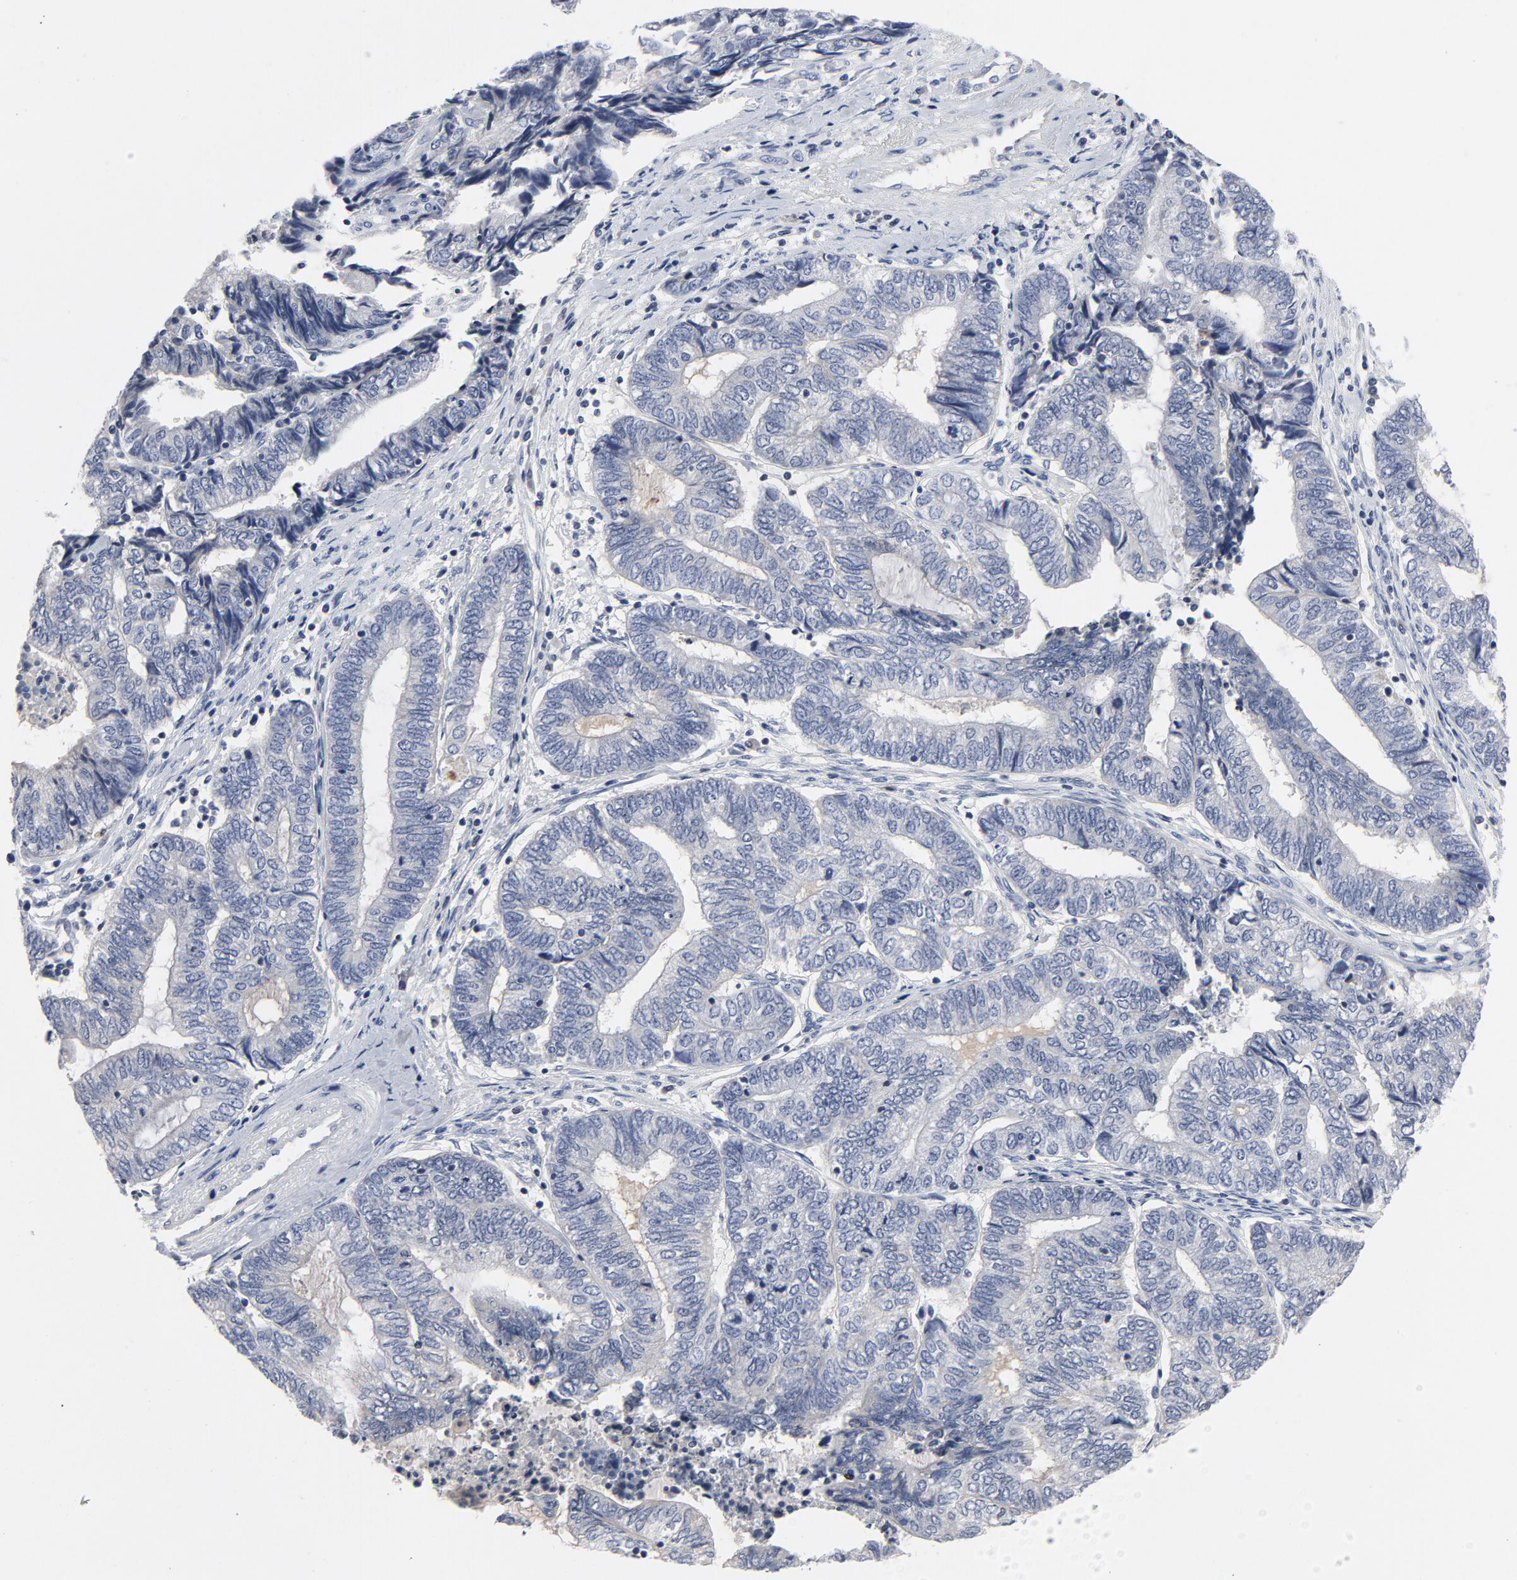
{"staining": {"intensity": "negative", "quantity": "none", "location": "none"}, "tissue": "endometrial cancer", "cell_type": "Tumor cells", "image_type": "cancer", "snomed": [{"axis": "morphology", "description": "Adenocarcinoma, NOS"}, {"axis": "topography", "description": "Uterus"}, {"axis": "topography", "description": "Endometrium"}], "caption": "Adenocarcinoma (endometrial) stained for a protein using immunohistochemistry exhibits no positivity tumor cells.", "gene": "TCL1A", "patient": {"sex": "female", "age": 70}}